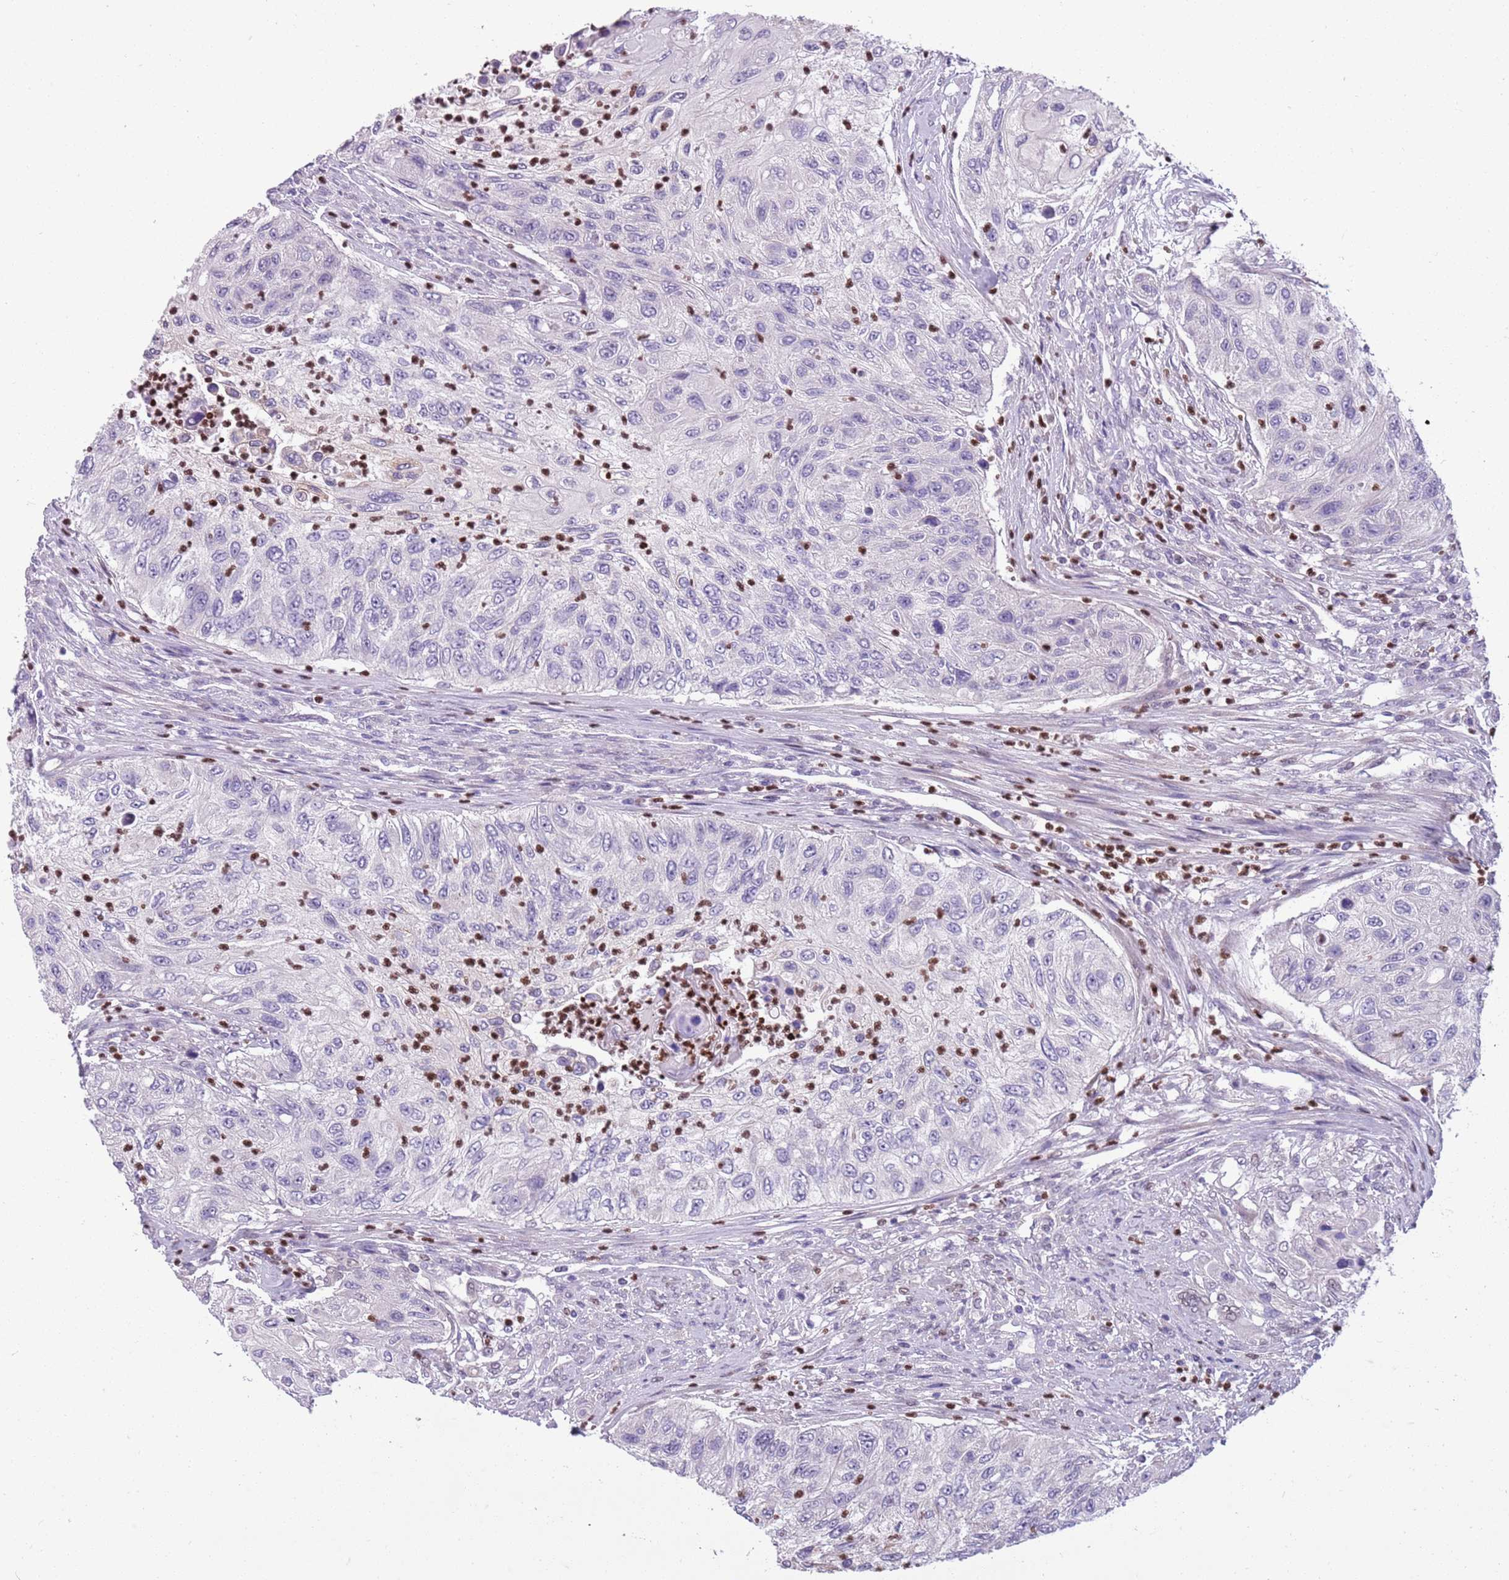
{"staining": {"intensity": "negative", "quantity": "none", "location": "none"}, "tissue": "urothelial cancer", "cell_type": "Tumor cells", "image_type": "cancer", "snomed": [{"axis": "morphology", "description": "Urothelial carcinoma, High grade"}, {"axis": "topography", "description": "Urinary bladder"}], "caption": "Protein analysis of urothelial carcinoma (high-grade) displays no significant positivity in tumor cells.", "gene": "ADCY7", "patient": {"sex": "female", "age": 60}}